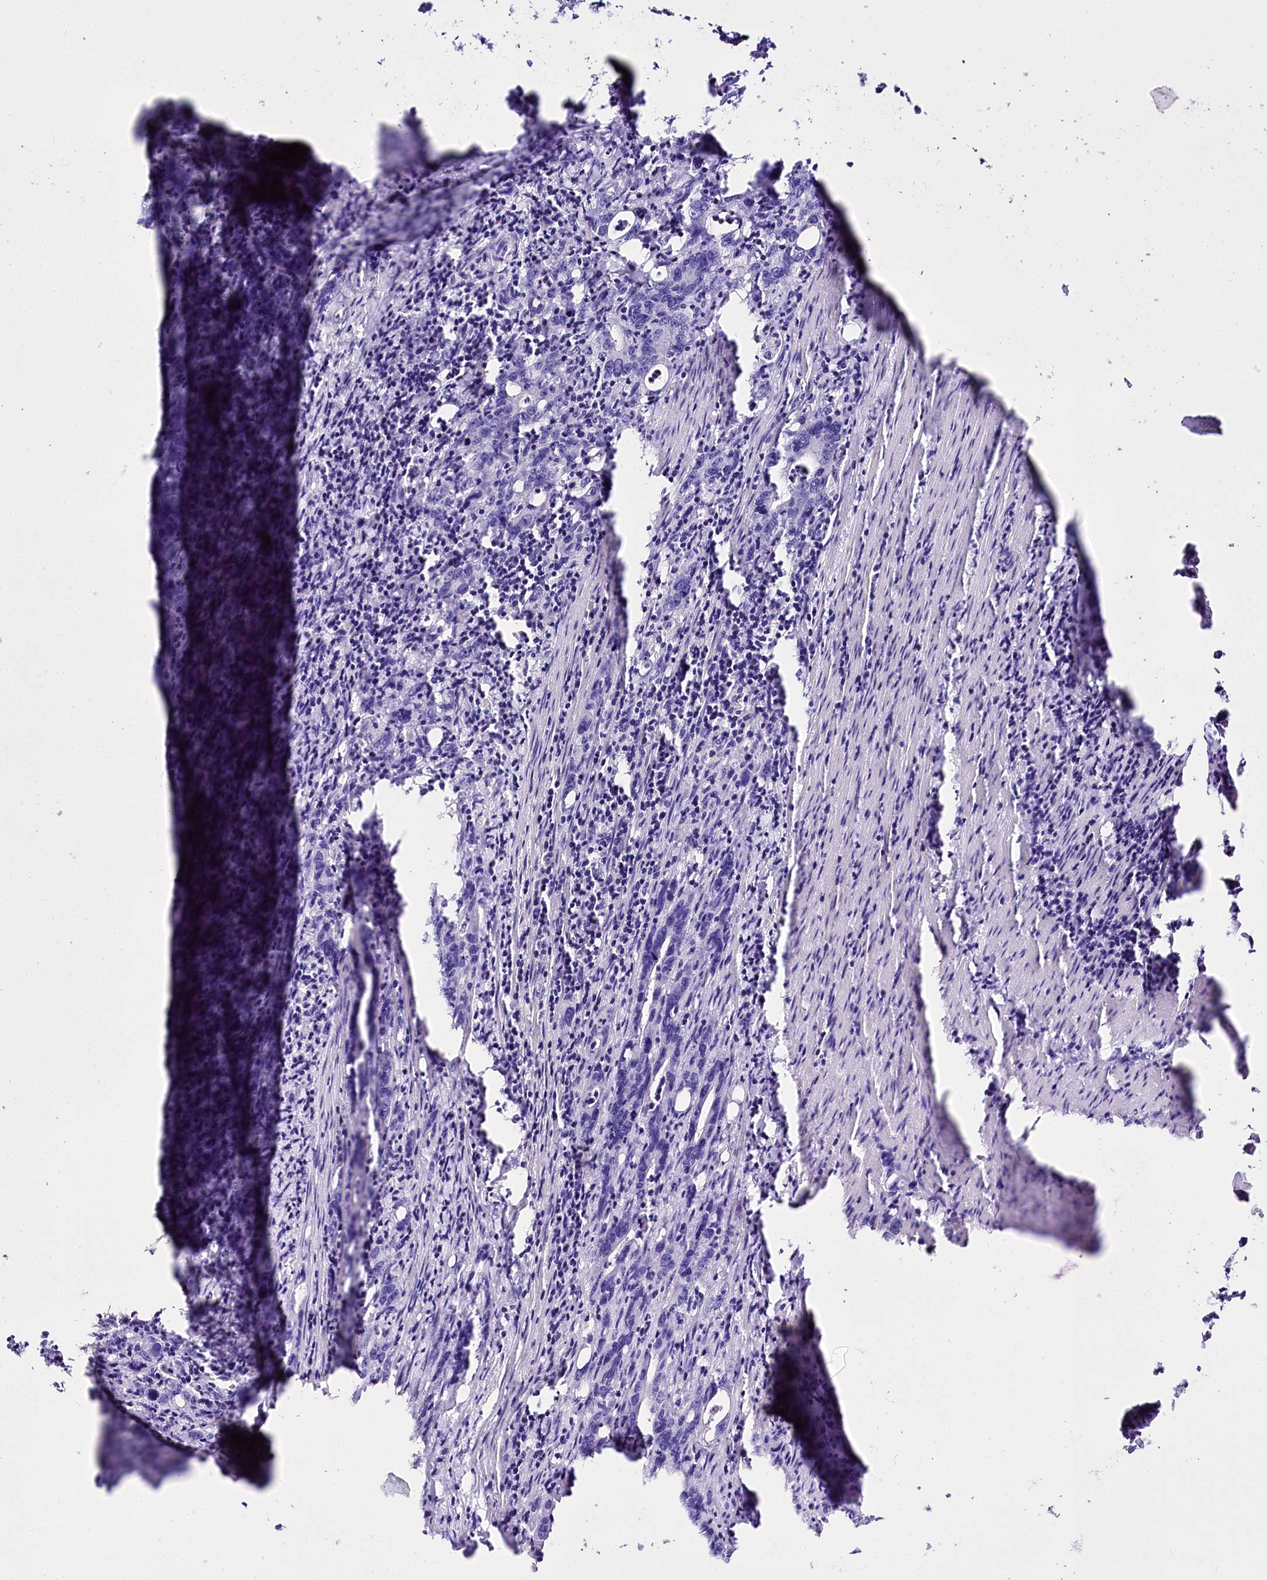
{"staining": {"intensity": "negative", "quantity": "none", "location": "none"}, "tissue": "colorectal cancer", "cell_type": "Tumor cells", "image_type": "cancer", "snomed": [{"axis": "morphology", "description": "Adenocarcinoma, NOS"}, {"axis": "topography", "description": "Colon"}], "caption": "DAB (3,3'-diaminobenzidine) immunohistochemical staining of human colorectal adenocarcinoma displays no significant positivity in tumor cells.", "gene": "A2ML1", "patient": {"sex": "female", "age": 75}}